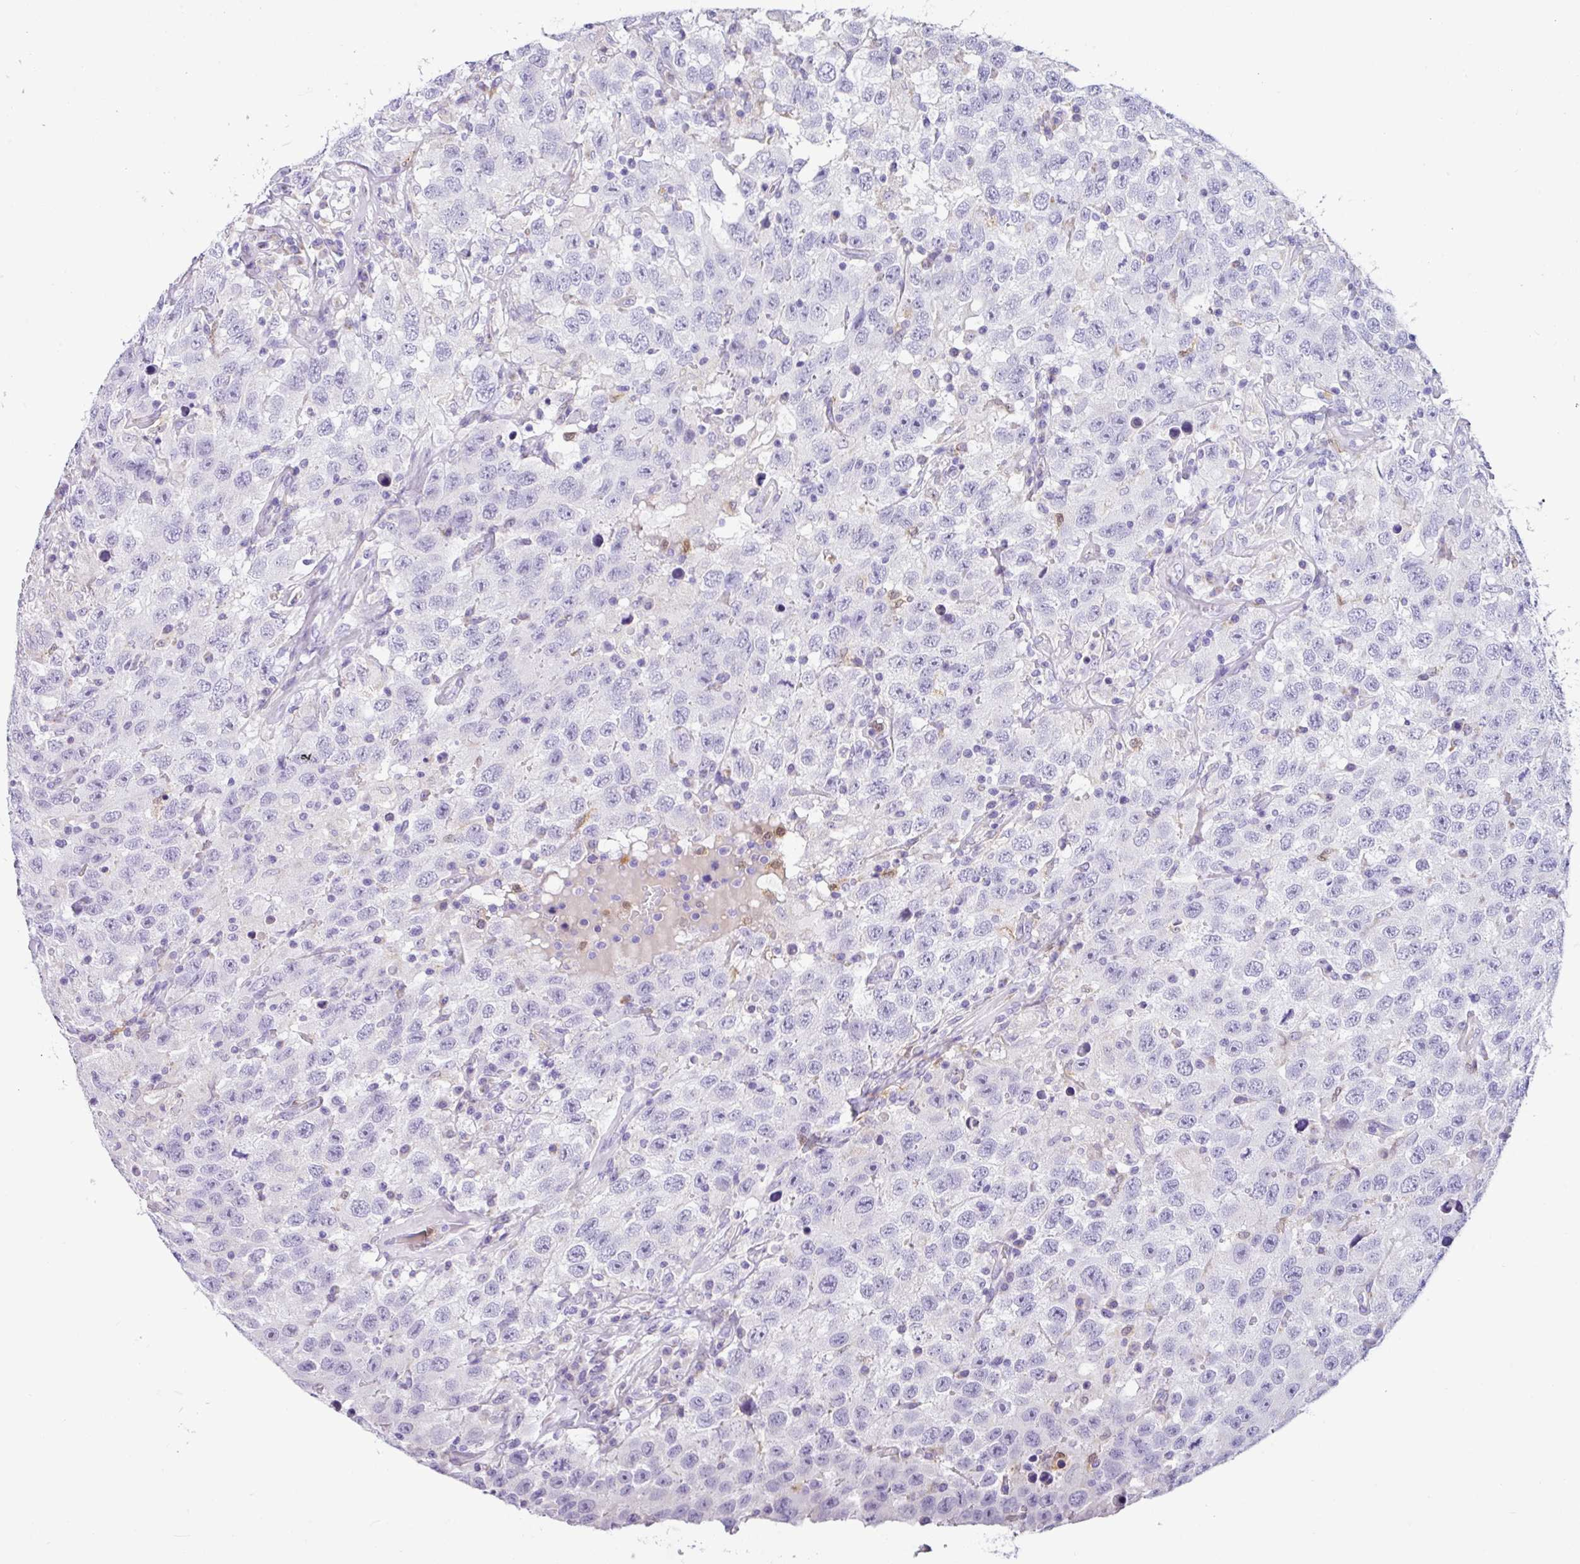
{"staining": {"intensity": "negative", "quantity": "none", "location": "none"}, "tissue": "testis cancer", "cell_type": "Tumor cells", "image_type": "cancer", "snomed": [{"axis": "morphology", "description": "Seminoma, NOS"}, {"axis": "topography", "description": "Testis"}], "caption": "This micrograph is of testis cancer (seminoma) stained with IHC to label a protein in brown with the nuclei are counter-stained blue. There is no positivity in tumor cells.", "gene": "SH2D3C", "patient": {"sex": "male", "age": 41}}